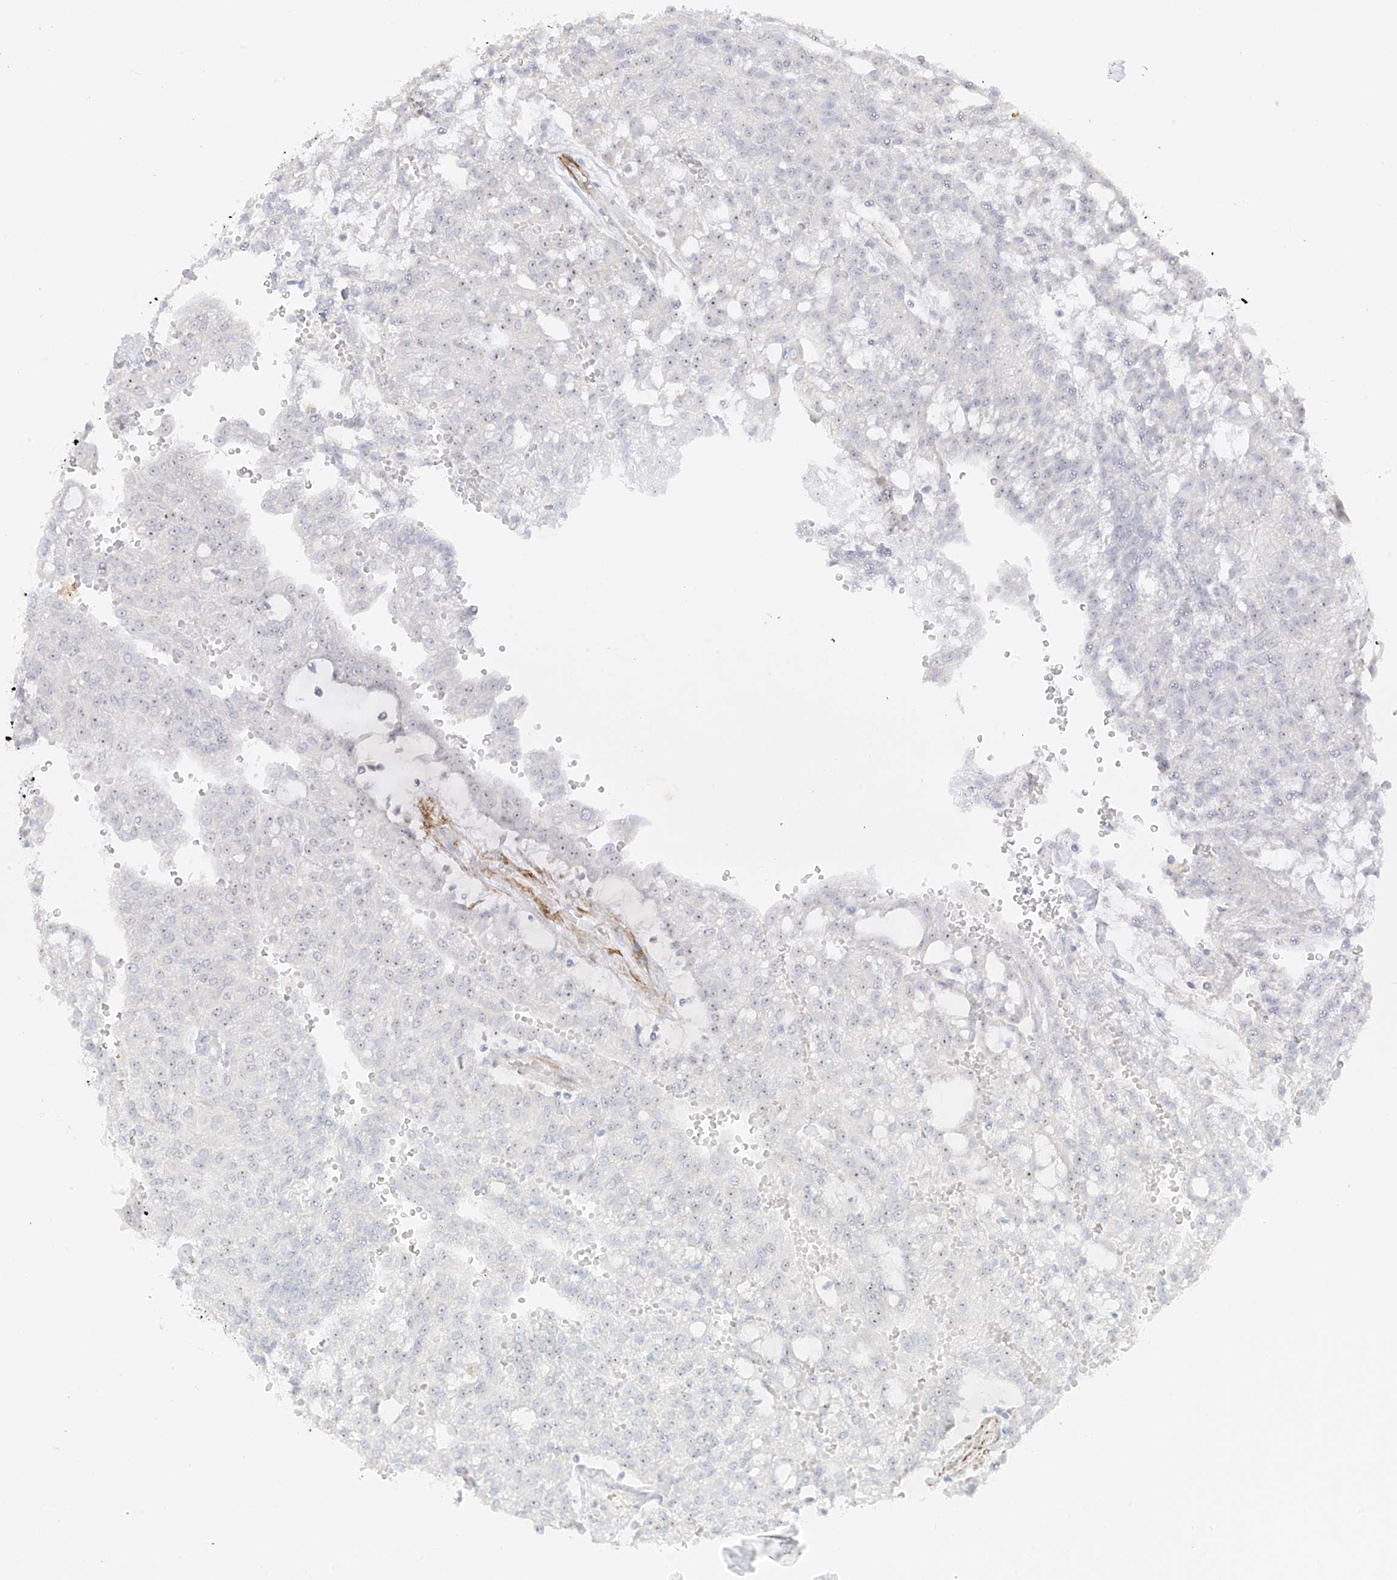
{"staining": {"intensity": "negative", "quantity": "none", "location": "none"}, "tissue": "renal cancer", "cell_type": "Tumor cells", "image_type": "cancer", "snomed": [{"axis": "morphology", "description": "Adenocarcinoma, NOS"}, {"axis": "topography", "description": "Kidney"}], "caption": "This is a micrograph of immunohistochemistry staining of renal adenocarcinoma, which shows no expression in tumor cells. The staining was performed using DAB to visualize the protein expression in brown, while the nuclei were stained in blue with hematoxylin (Magnification: 20x).", "gene": "C11orf87", "patient": {"sex": "male", "age": 63}}